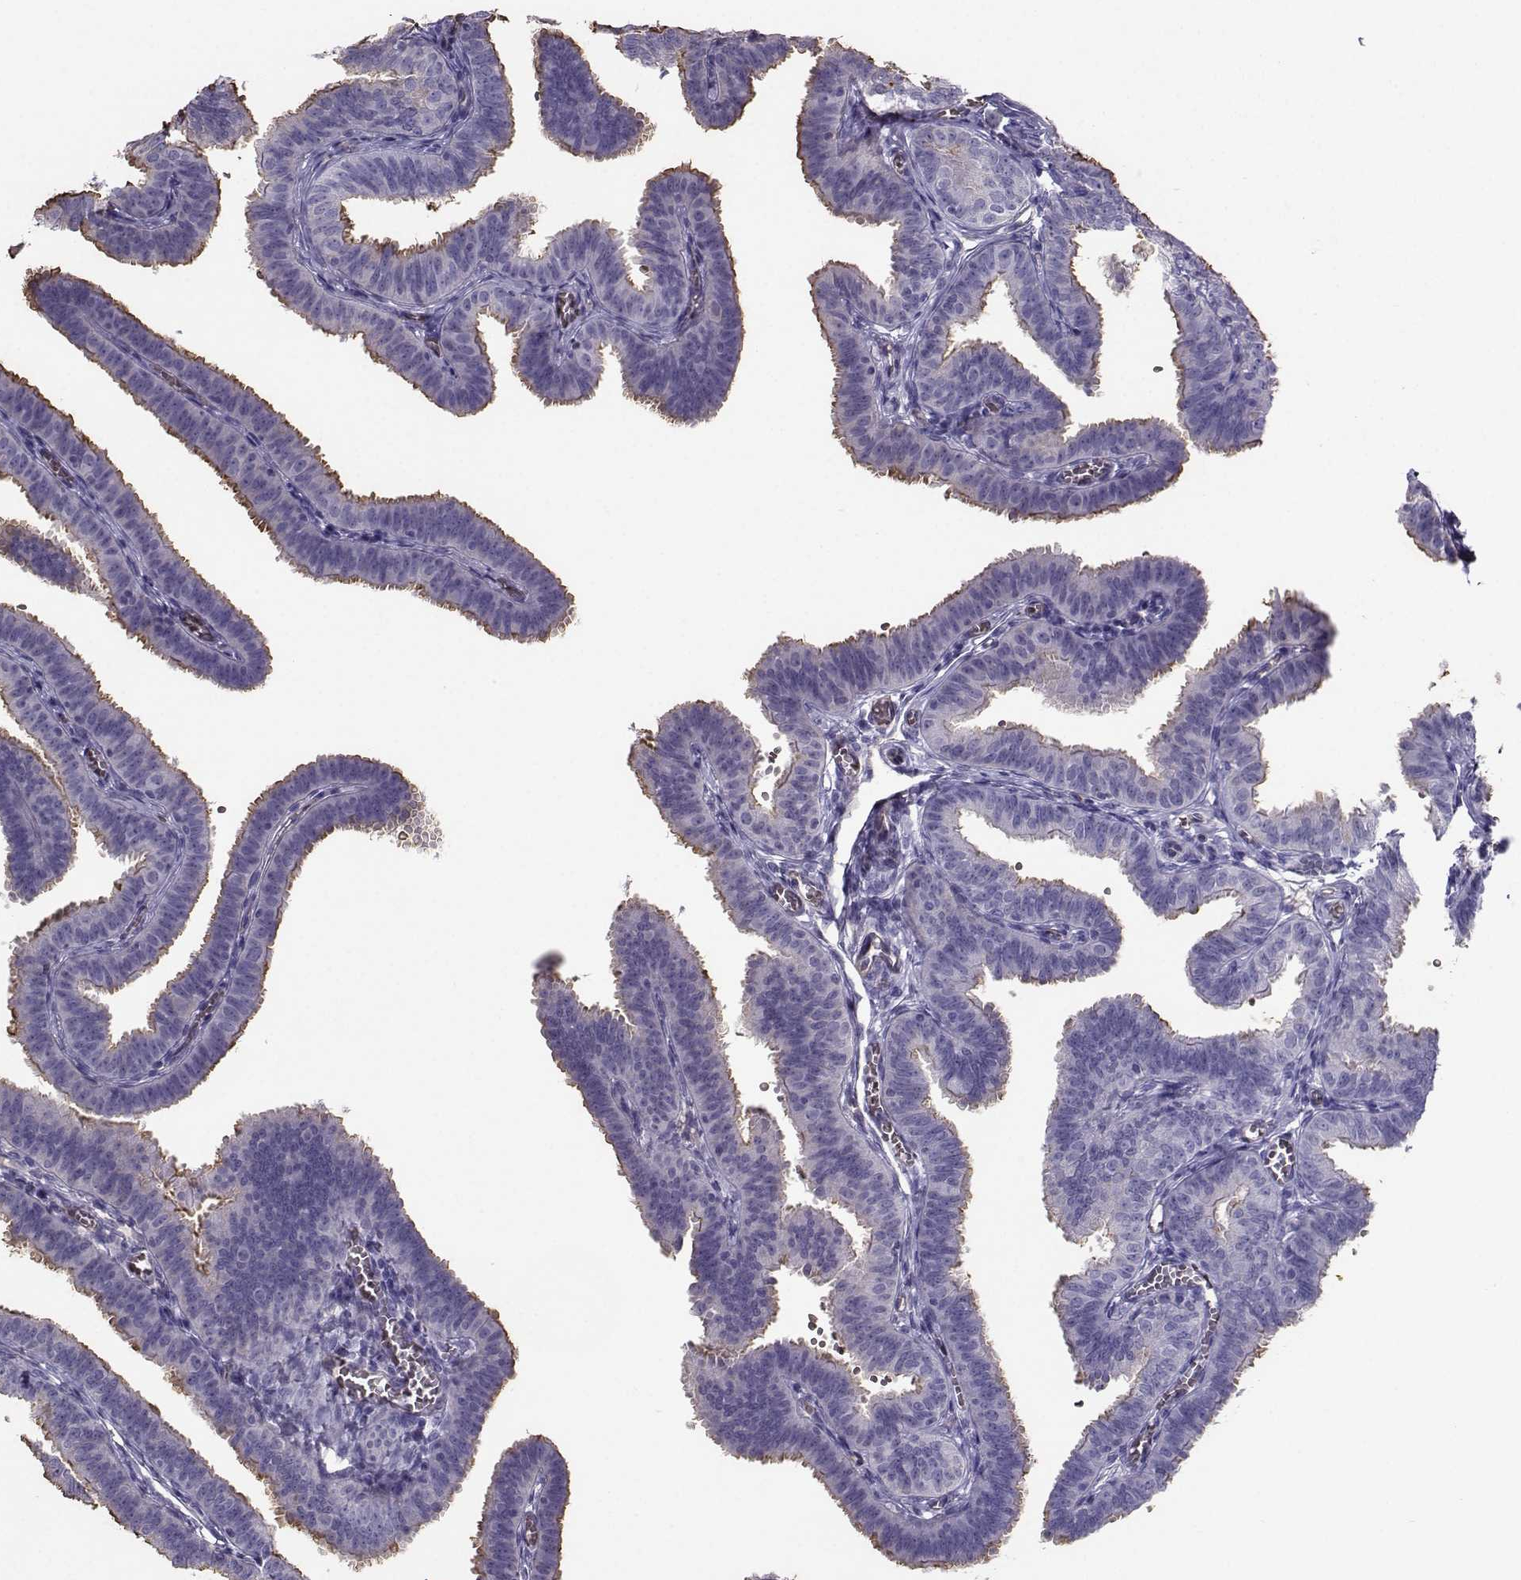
{"staining": {"intensity": "strong", "quantity": "25%-75%", "location": "cytoplasmic/membranous"}, "tissue": "fallopian tube", "cell_type": "Glandular cells", "image_type": "normal", "snomed": [{"axis": "morphology", "description": "Normal tissue, NOS"}, {"axis": "topography", "description": "Fallopian tube"}], "caption": "A brown stain shows strong cytoplasmic/membranous staining of a protein in glandular cells of benign human fallopian tube.", "gene": "CLUL1", "patient": {"sex": "female", "age": 25}}